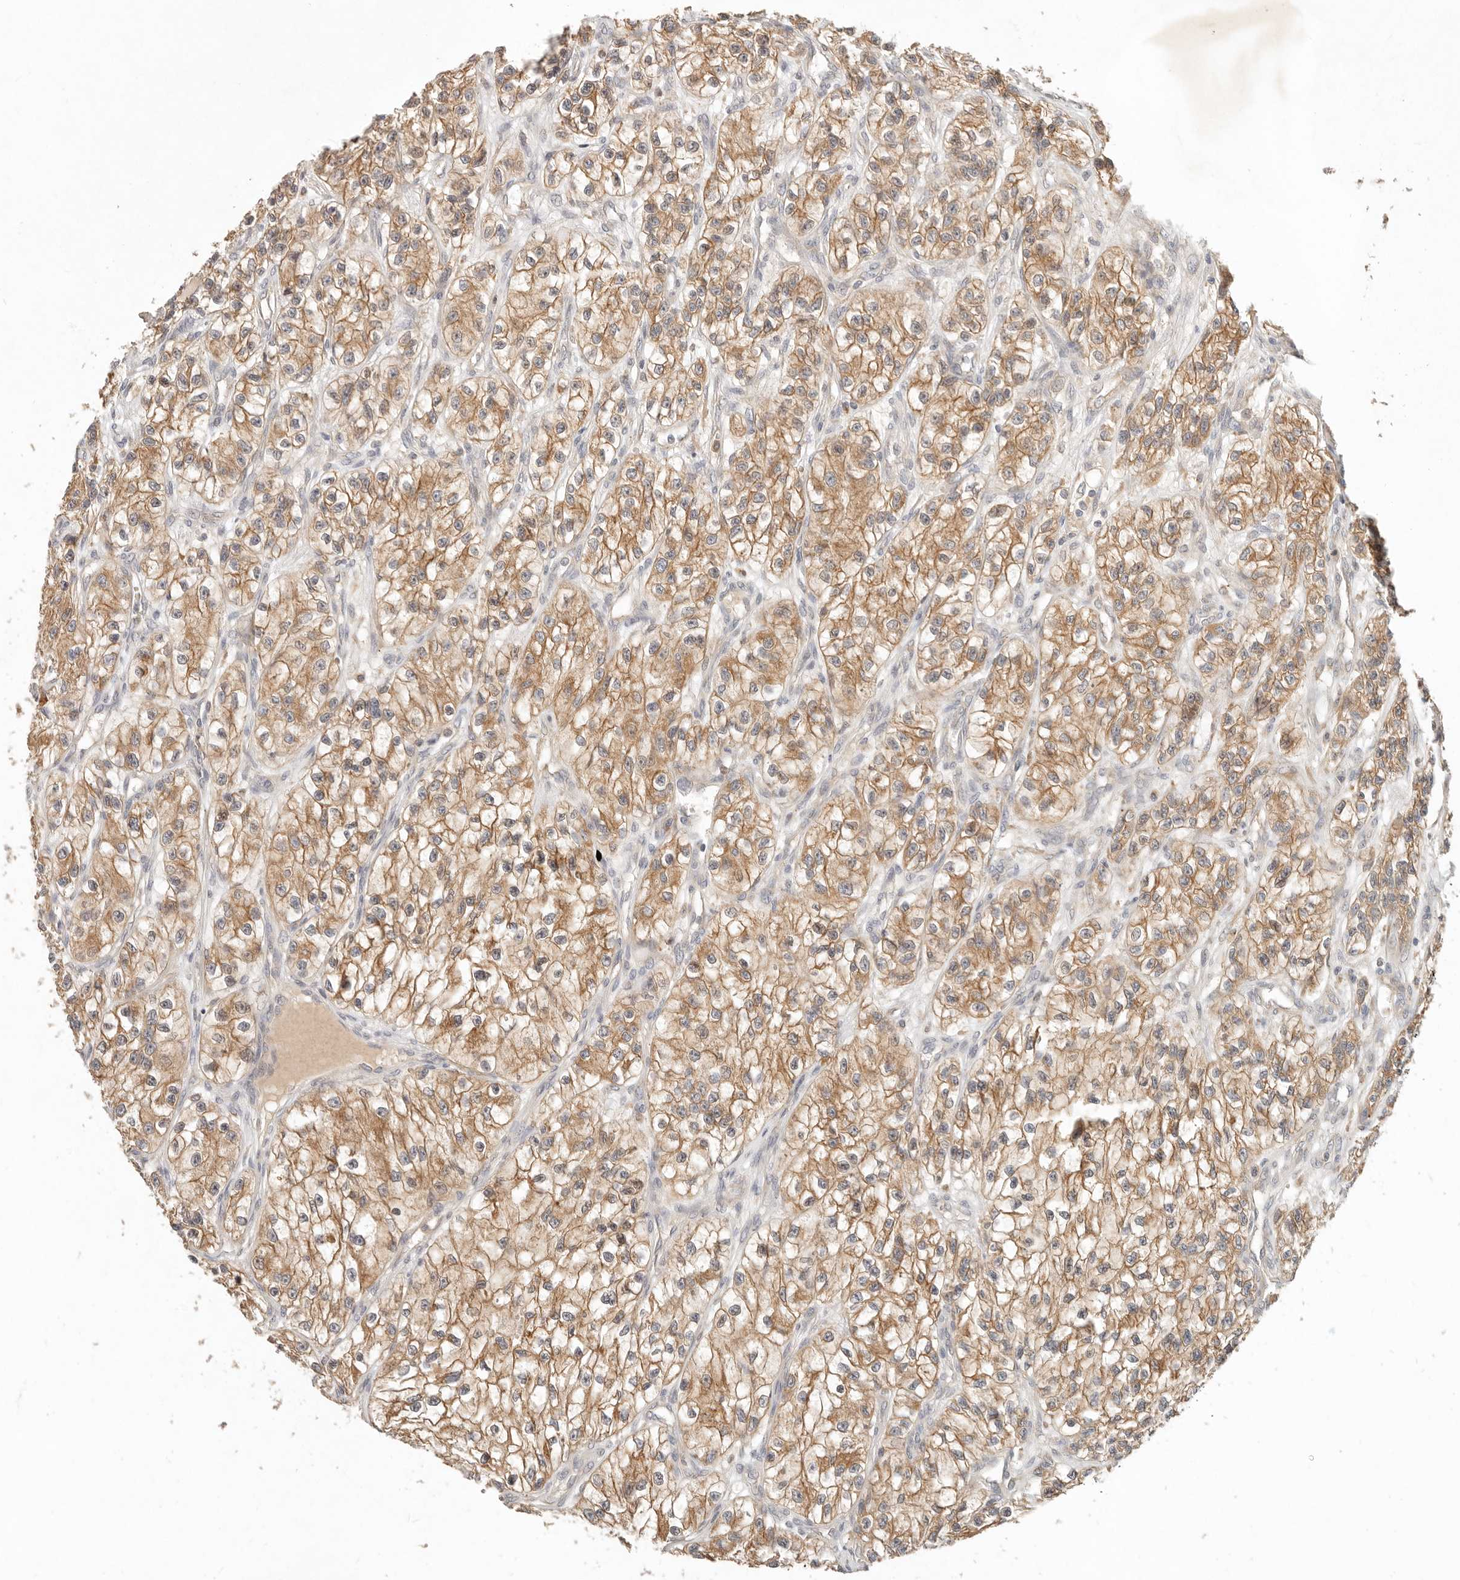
{"staining": {"intensity": "moderate", "quantity": ">75%", "location": "cytoplasmic/membranous"}, "tissue": "renal cancer", "cell_type": "Tumor cells", "image_type": "cancer", "snomed": [{"axis": "morphology", "description": "Adenocarcinoma, NOS"}, {"axis": "topography", "description": "Kidney"}], "caption": "Protein analysis of adenocarcinoma (renal) tissue reveals moderate cytoplasmic/membranous positivity in approximately >75% of tumor cells.", "gene": "ARHGEF10L", "patient": {"sex": "female", "age": 57}}